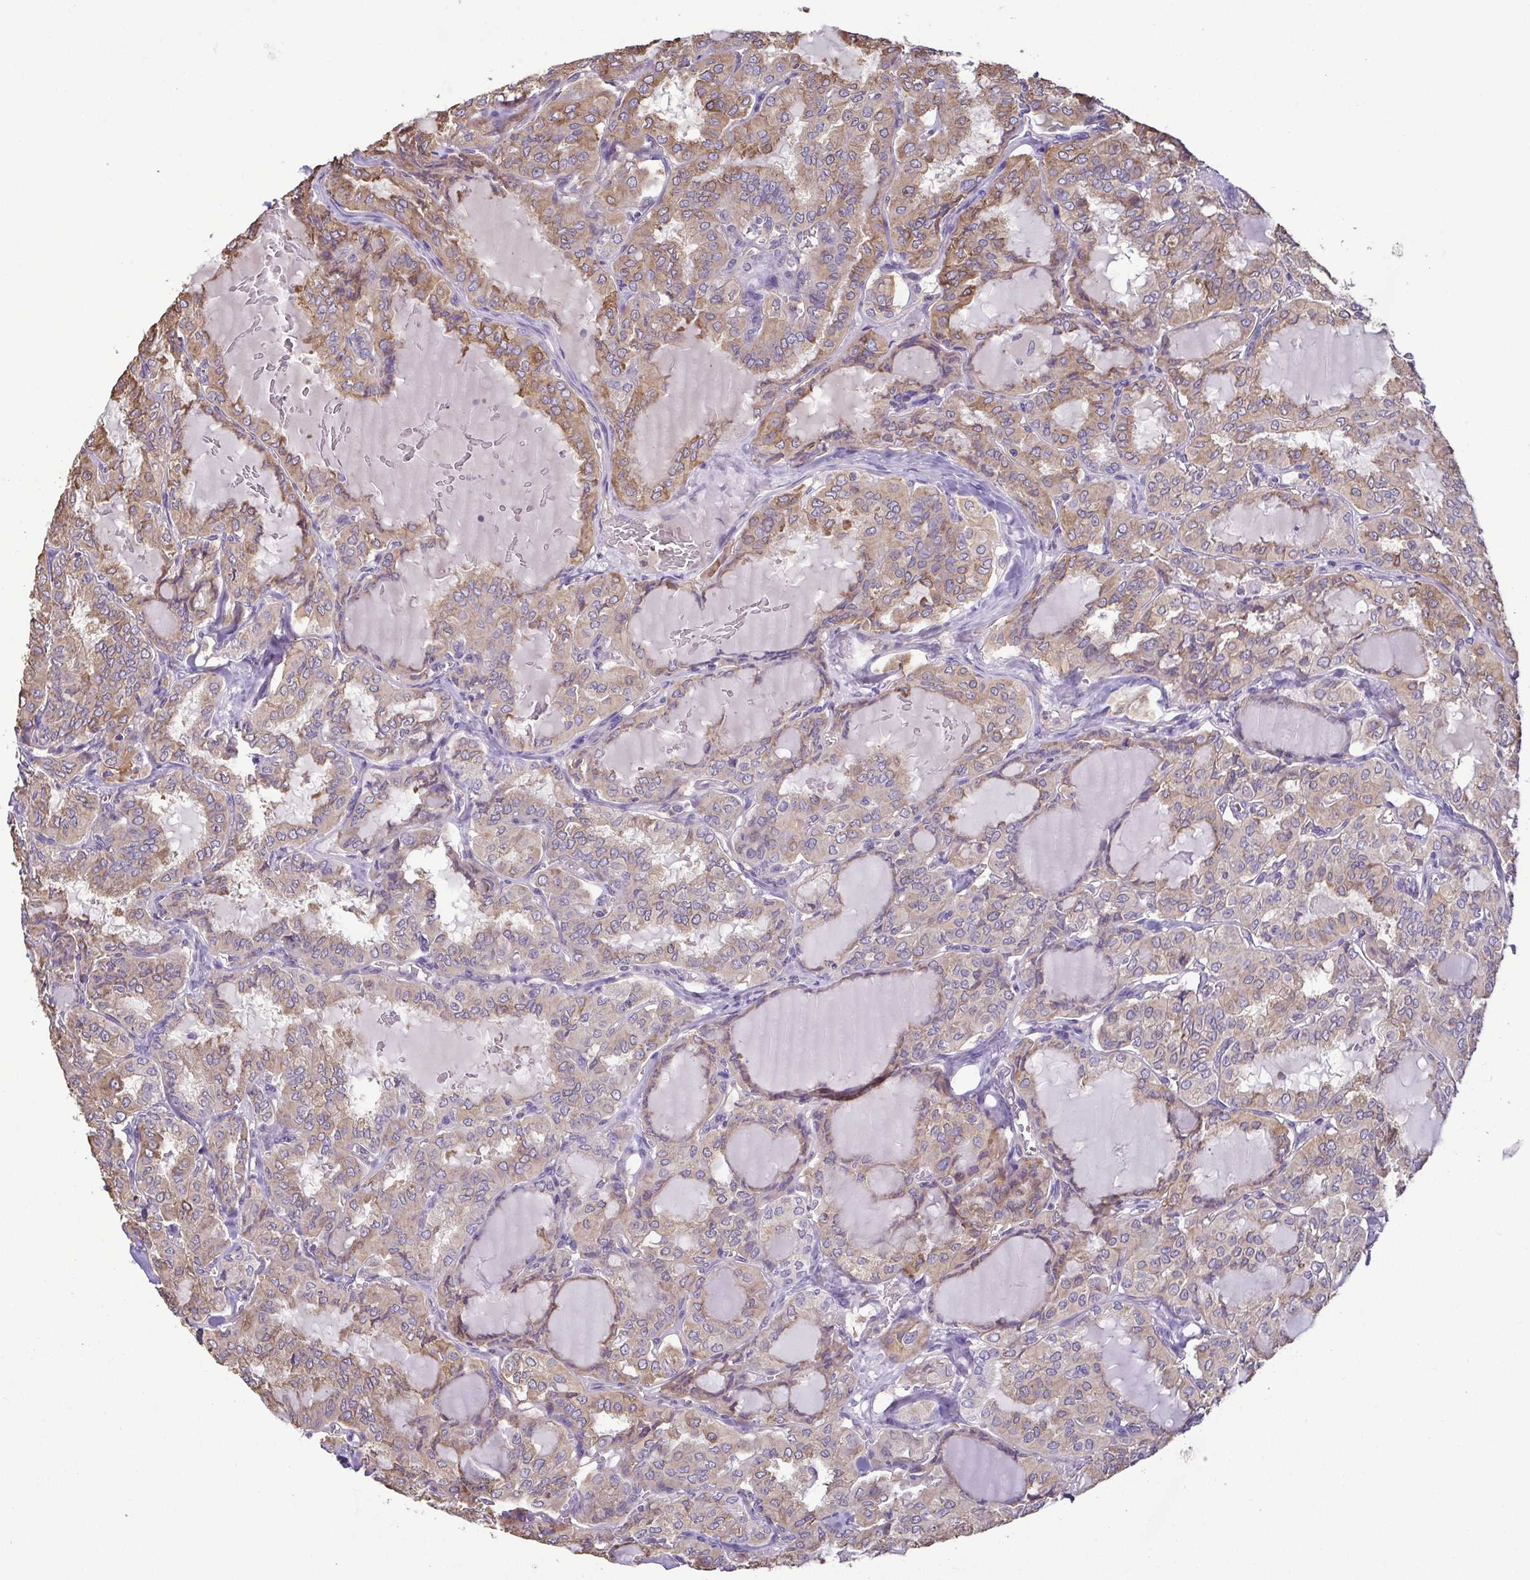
{"staining": {"intensity": "moderate", "quantity": "25%-75%", "location": "cytoplasmic/membranous"}, "tissue": "thyroid cancer", "cell_type": "Tumor cells", "image_type": "cancer", "snomed": [{"axis": "morphology", "description": "Papillary adenocarcinoma, NOS"}, {"axis": "topography", "description": "Thyroid gland"}], "caption": "Human thyroid papillary adenocarcinoma stained with a brown dye displays moderate cytoplasmic/membranous positive positivity in about 25%-75% of tumor cells.", "gene": "MYL10", "patient": {"sex": "male", "age": 20}}